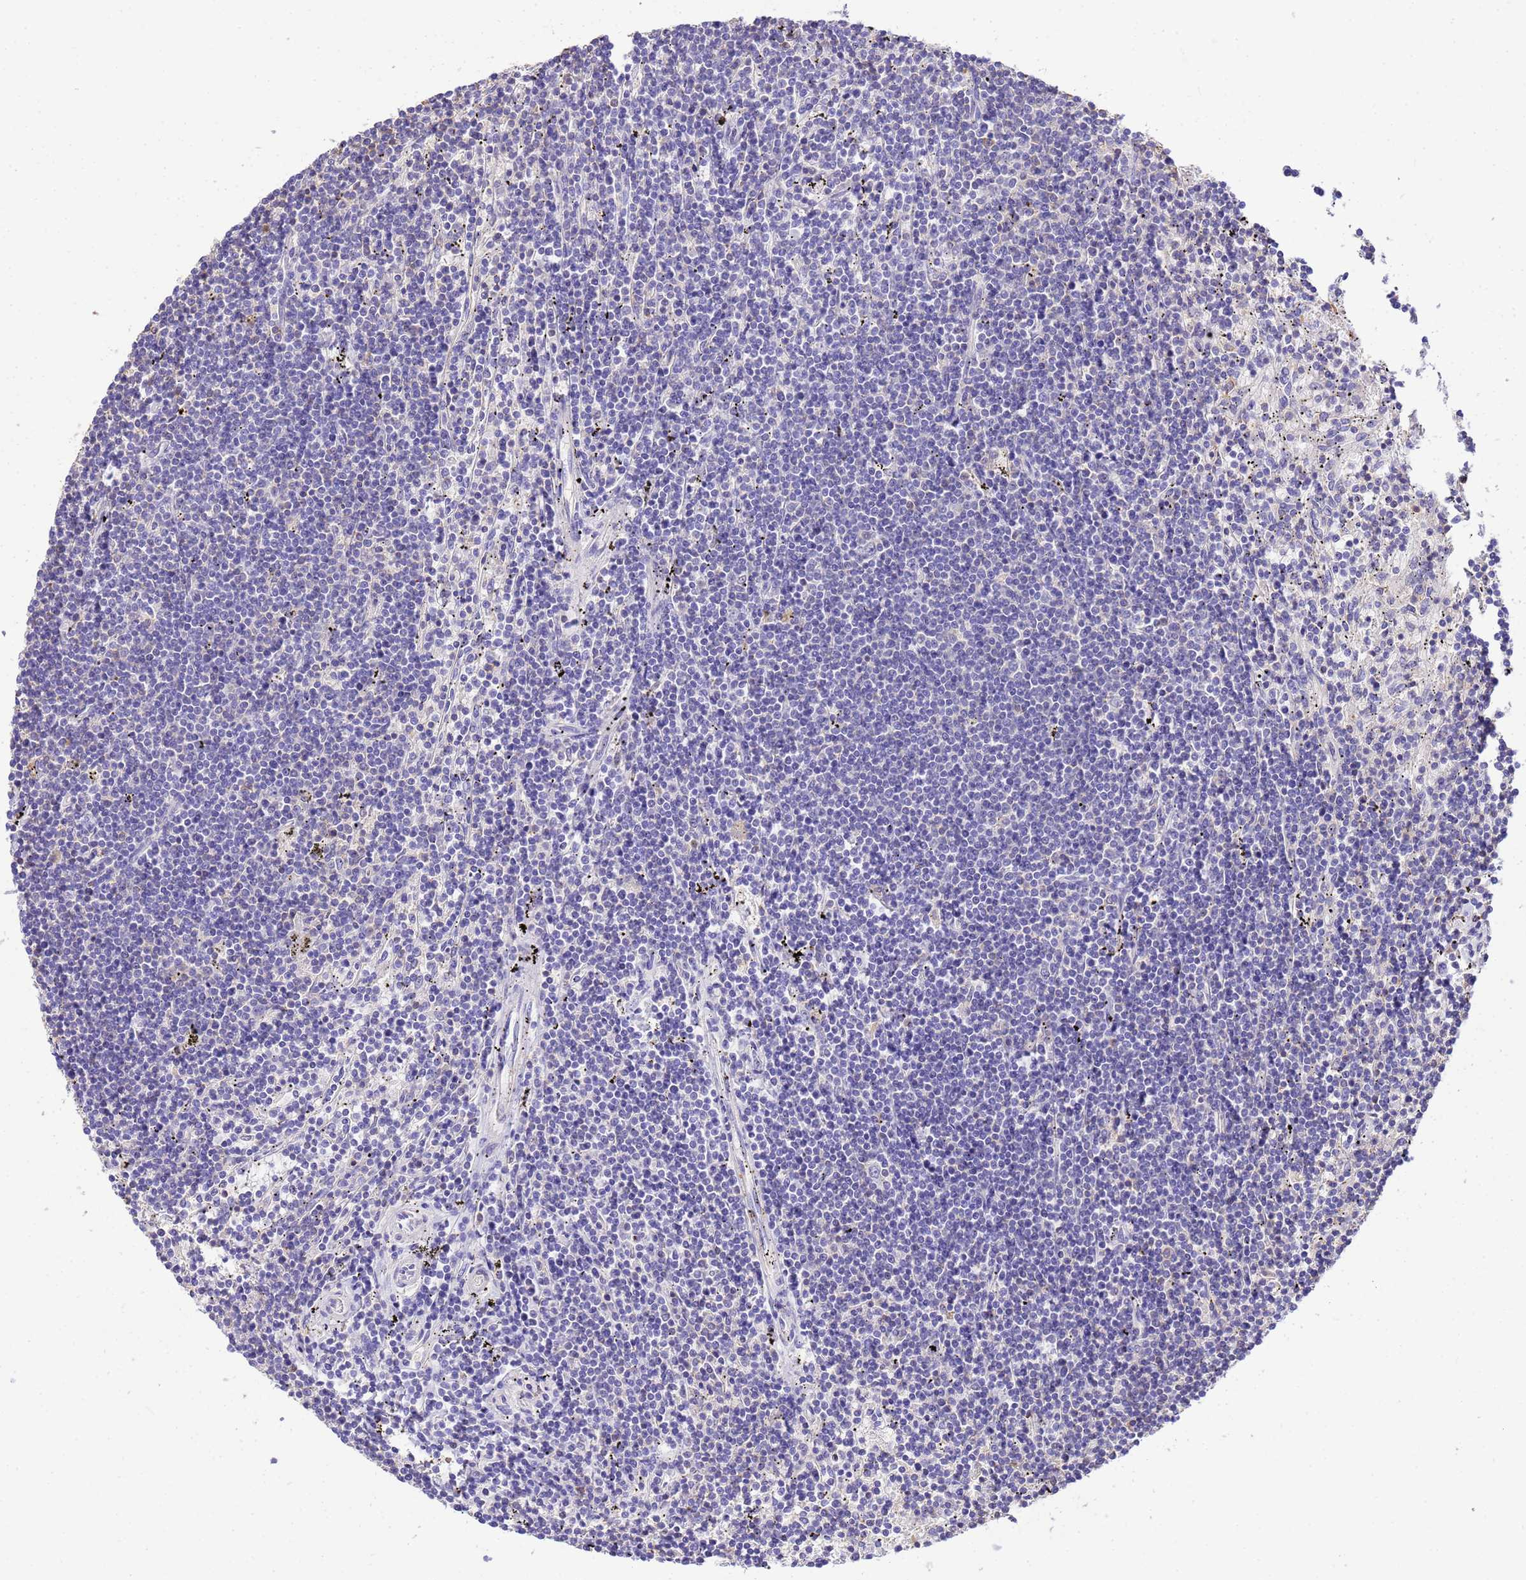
{"staining": {"intensity": "negative", "quantity": "none", "location": "none"}, "tissue": "lymphoma", "cell_type": "Tumor cells", "image_type": "cancer", "snomed": [{"axis": "morphology", "description": "Malignant lymphoma, non-Hodgkin's type, Low grade"}, {"axis": "topography", "description": "Spleen"}], "caption": "Immunohistochemical staining of human lymphoma shows no significant expression in tumor cells.", "gene": "WDR64", "patient": {"sex": "male", "age": 76}}